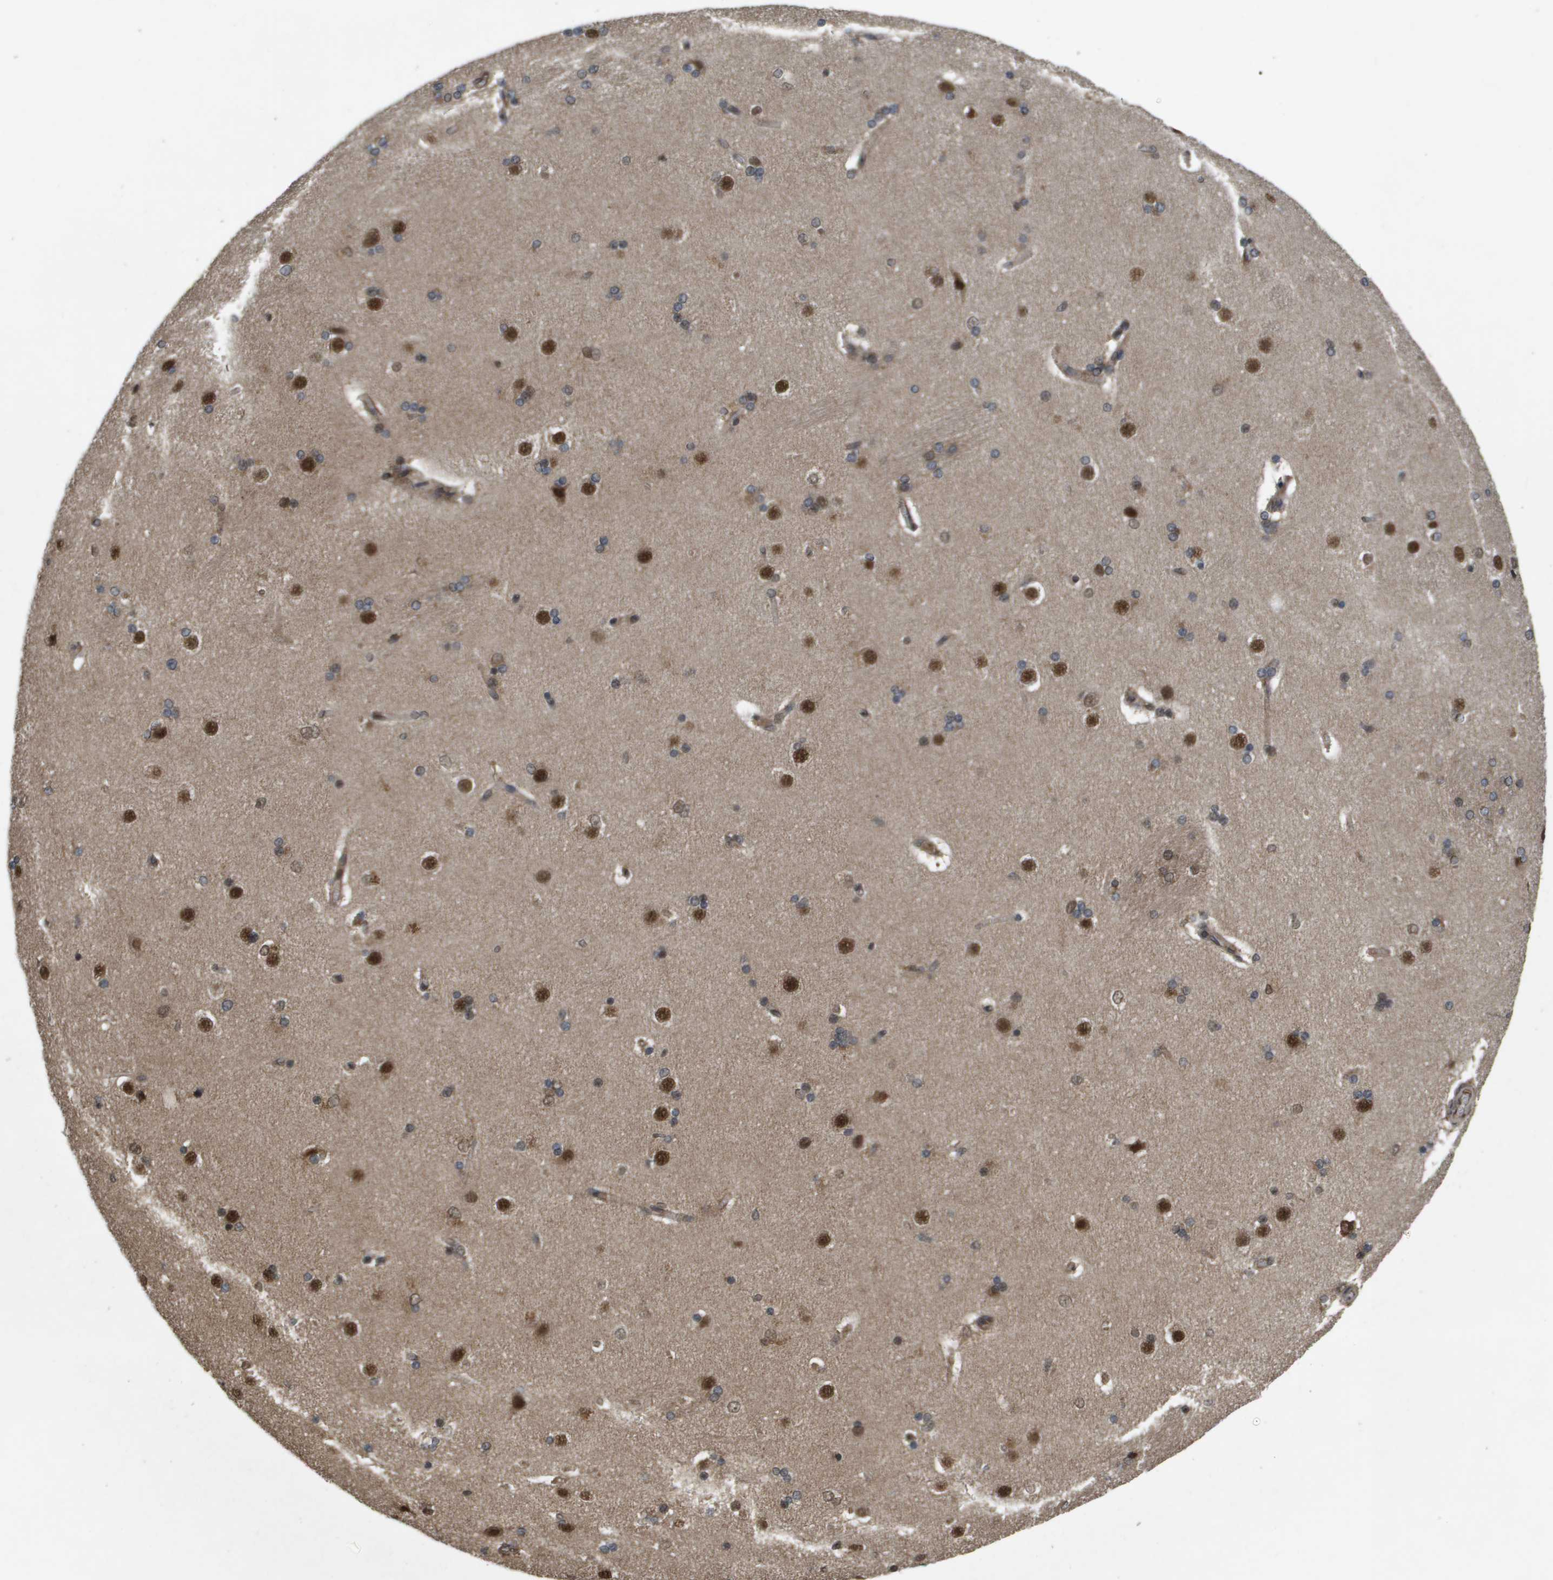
{"staining": {"intensity": "moderate", "quantity": "25%-75%", "location": "cytoplasmic/membranous"}, "tissue": "caudate", "cell_type": "Glial cells", "image_type": "normal", "snomed": [{"axis": "morphology", "description": "Normal tissue, NOS"}, {"axis": "topography", "description": "Lateral ventricle wall"}], "caption": "Immunohistochemical staining of unremarkable human caudate exhibits medium levels of moderate cytoplasmic/membranous expression in about 25%-75% of glial cells.", "gene": "SPTLC1", "patient": {"sex": "female", "age": 19}}